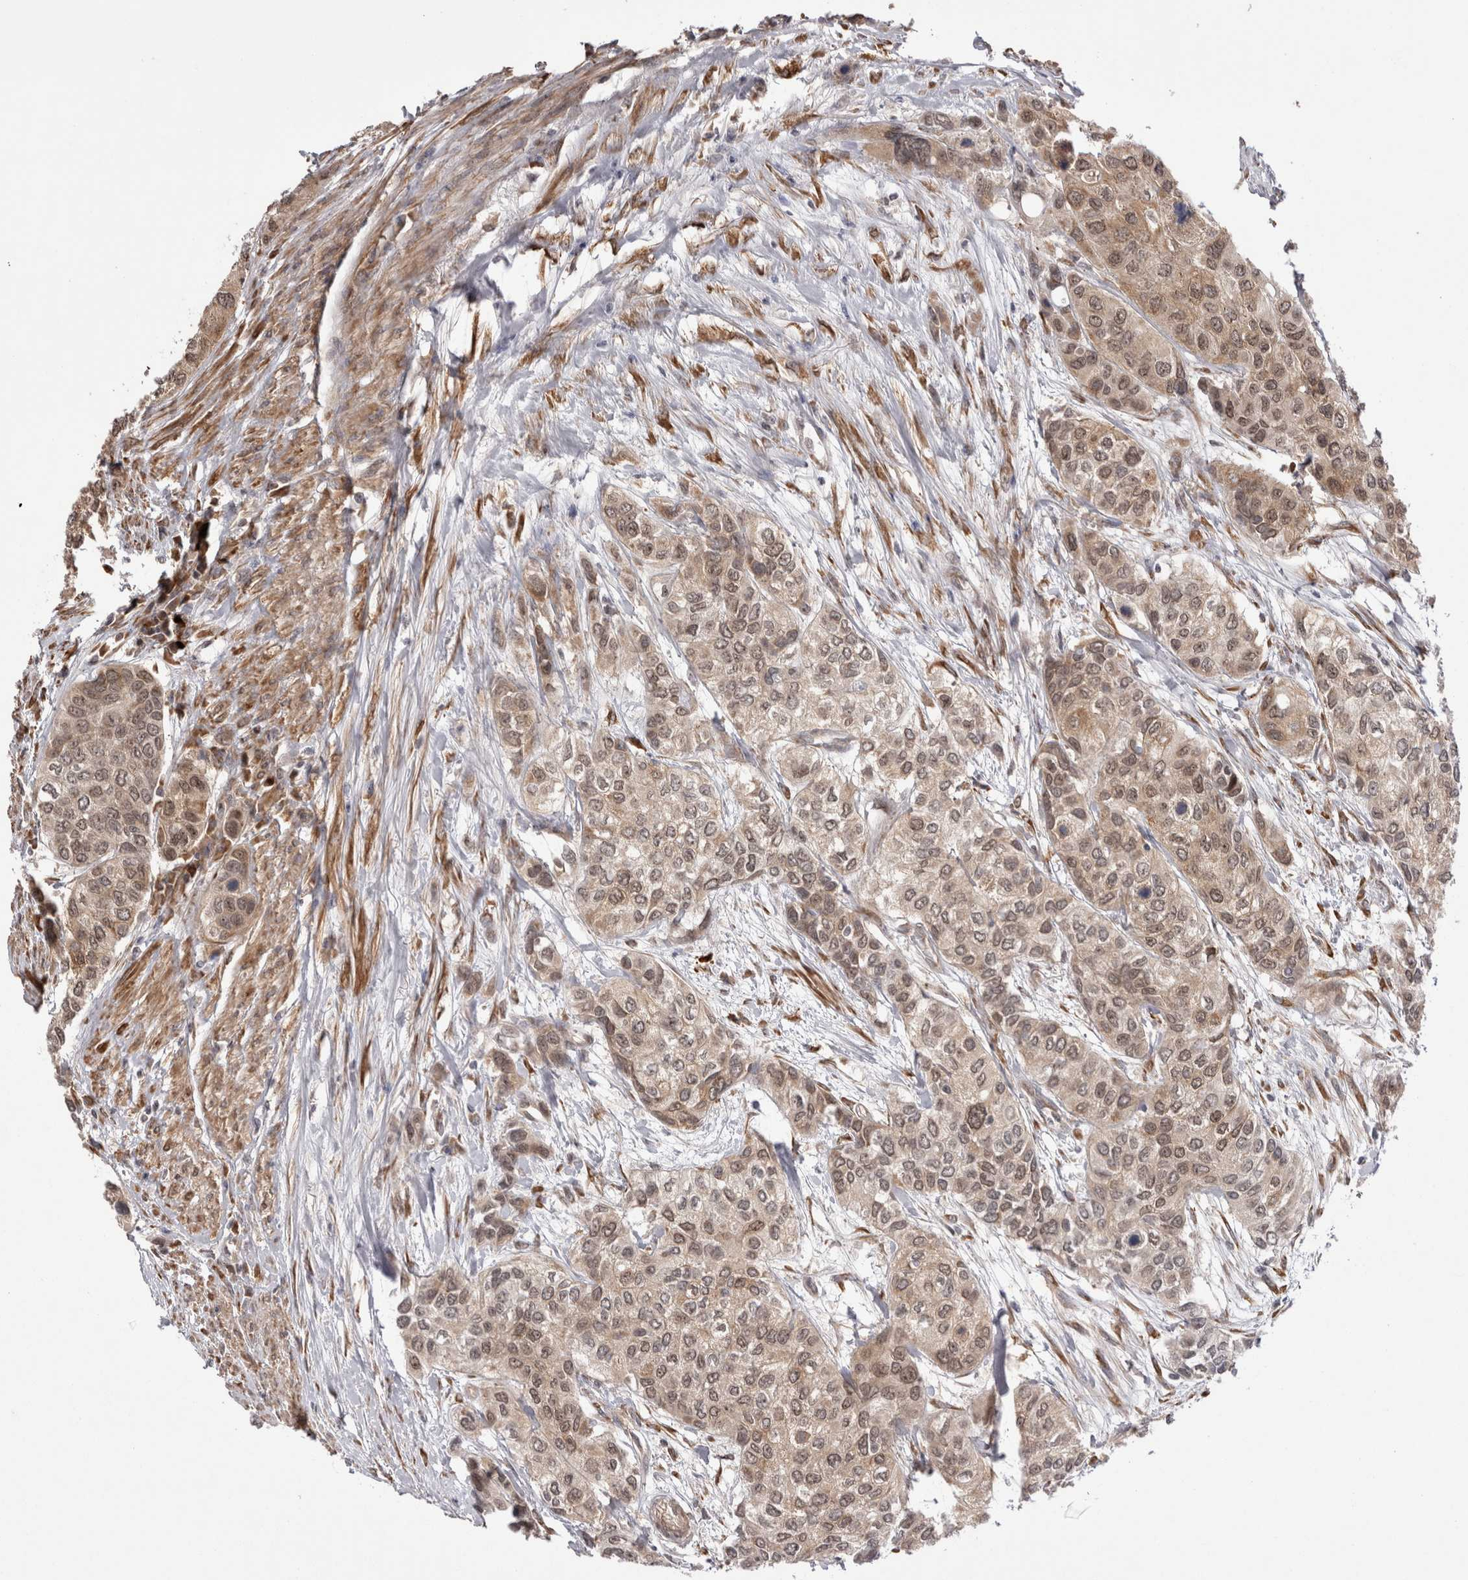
{"staining": {"intensity": "moderate", "quantity": ">75%", "location": "cytoplasmic/membranous,nuclear"}, "tissue": "urothelial cancer", "cell_type": "Tumor cells", "image_type": "cancer", "snomed": [{"axis": "morphology", "description": "Urothelial carcinoma, High grade"}, {"axis": "topography", "description": "Urinary bladder"}], "caption": "Urothelial carcinoma (high-grade) tissue exhibits moderate cytoplasmic/membranous and nuclear positivity in about >75% of tumor cells, visualized by immunohistochemistry. (DAB (3,3'-diaminobenzidine) = brown stain, brightfield microscopy at high magnification).", "gene": "EXOSC4", "patient": {"sex": "female", "age": 56}}